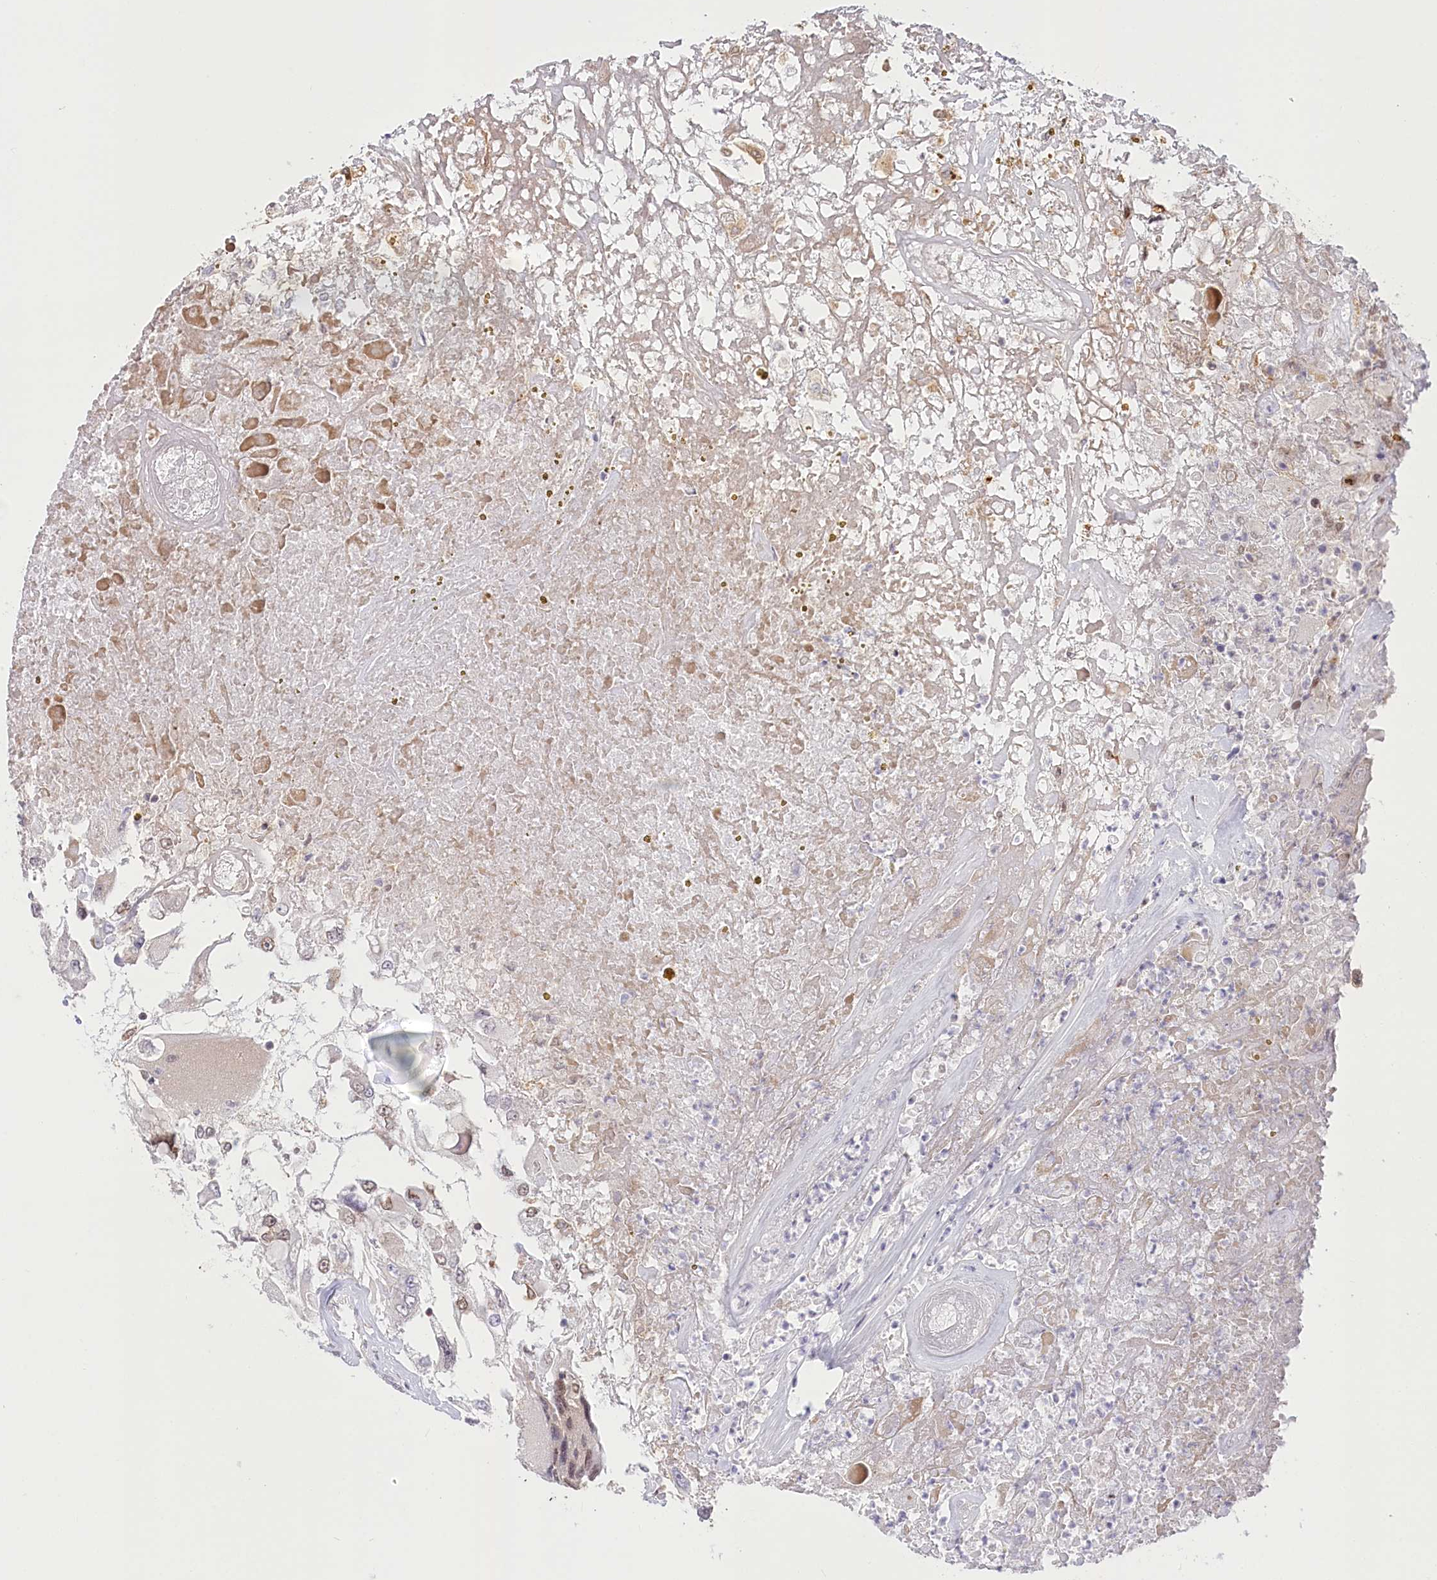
{"staining": {"intensity": "weak", "quantity": "<25%", "location": "nuclear"}, "tissue": "renal cancer", "cell_type": "Tumor cells", "image_type": "cancer", "snomed": [{"axis": "morphology", "description": "Adenocarcinoma, NOS"}, {"axis": "topography", "description": "Kidney"}], "caption": "Human renal cancer stained for a protein using immunohistochemistry demonstrates no positivity in tumor cells.", "gene": "PYURF", "patient": {"sex": "female", "age": 52}}